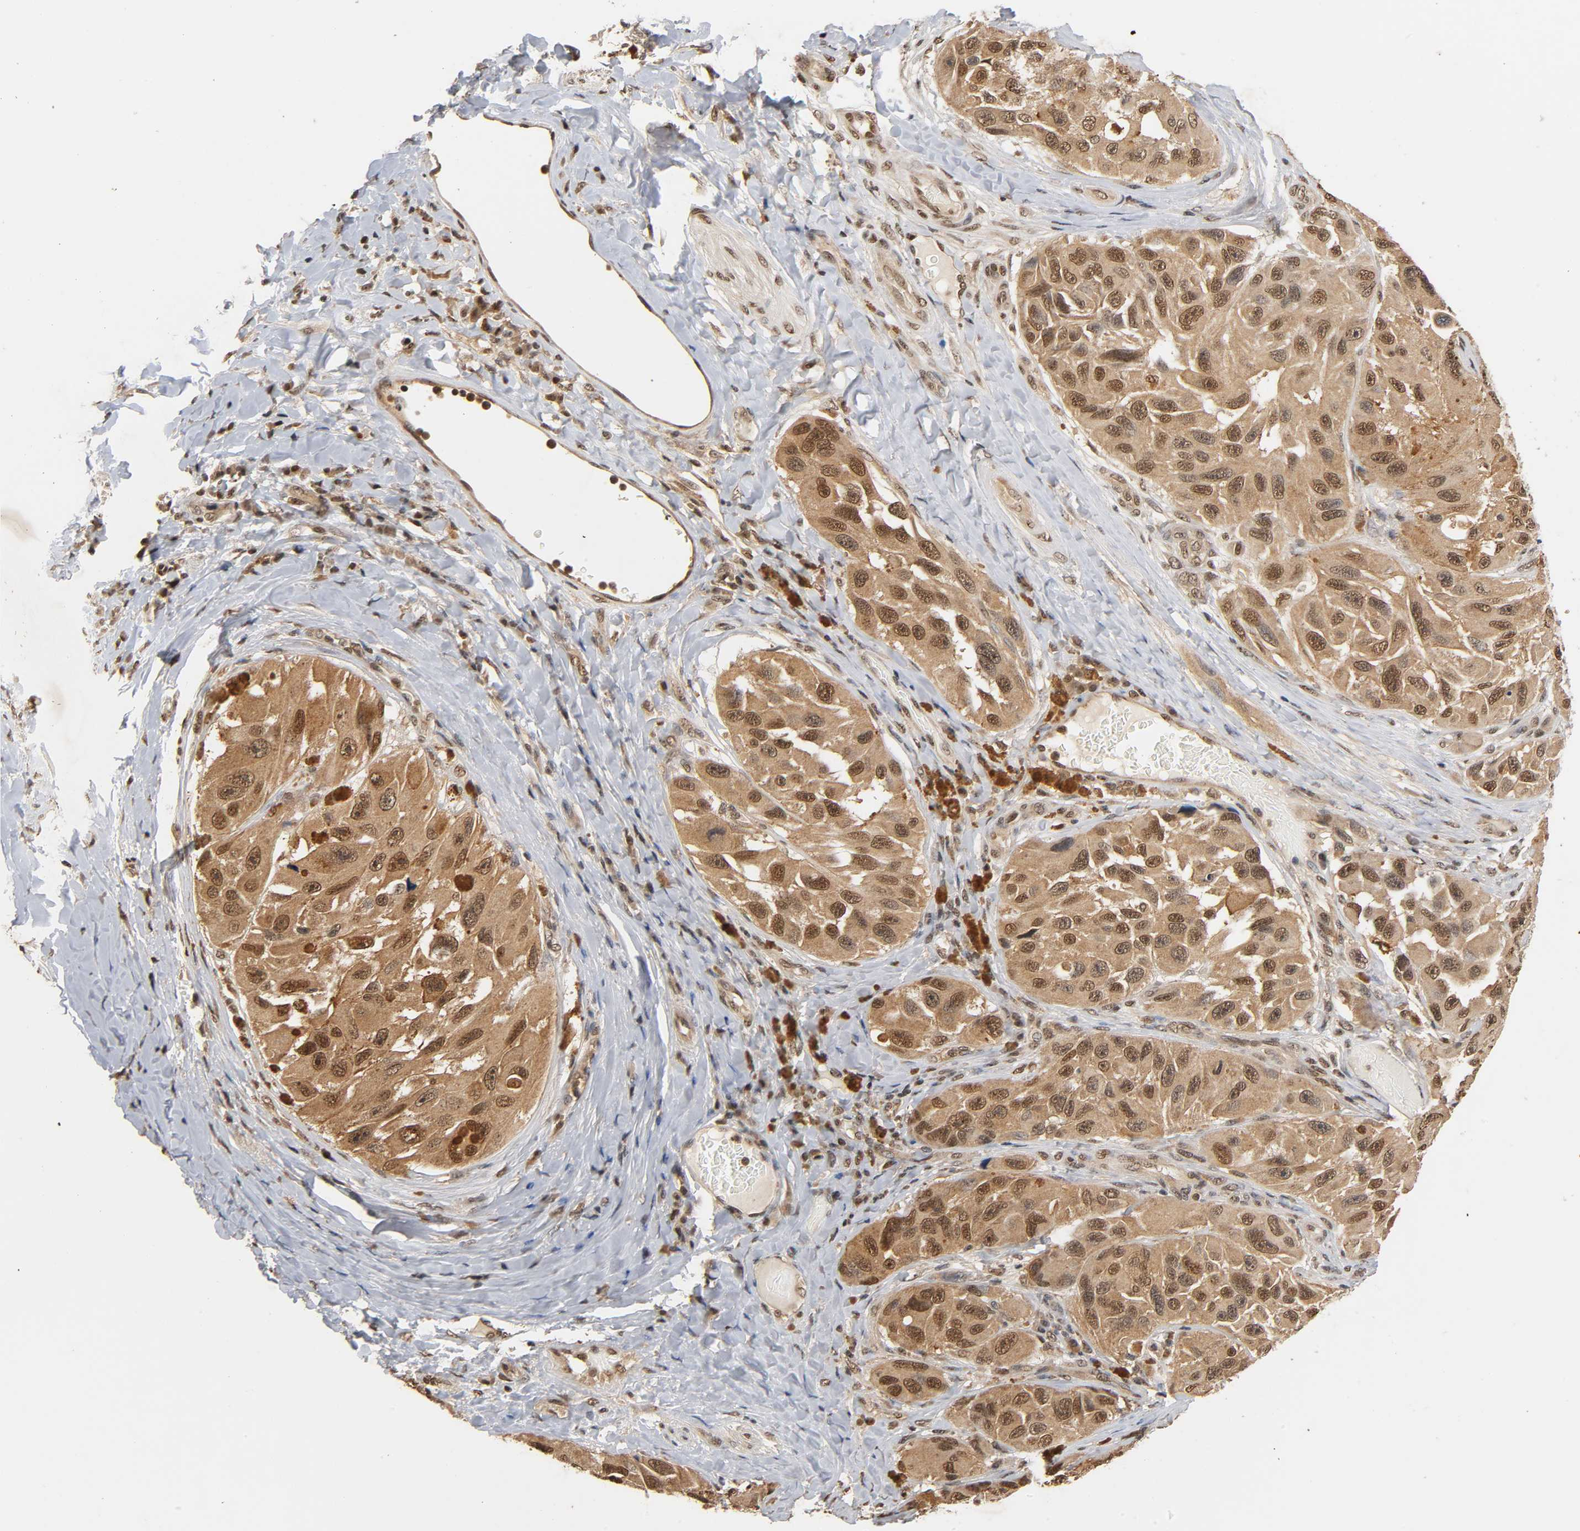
{"staining": {"intensity": "moderate", "quantity": "25%-75%", "location": "cytoplasmic/membranous,nuclear"}, "tissue": "melanoma", "cell_type": "Tumor cells", "image_type": "cancer", "snomed": [{"axis": "morphology", "description": "Malignant melanoma, NOS"}, {"axis": "topography", "description": "Skin"}], "caption": "Human melanoma stained with a protein marker demonstrates moderate staining in tumor cells.", "gene": "UBC", "patient": {"sex": "female", "age": 73}}